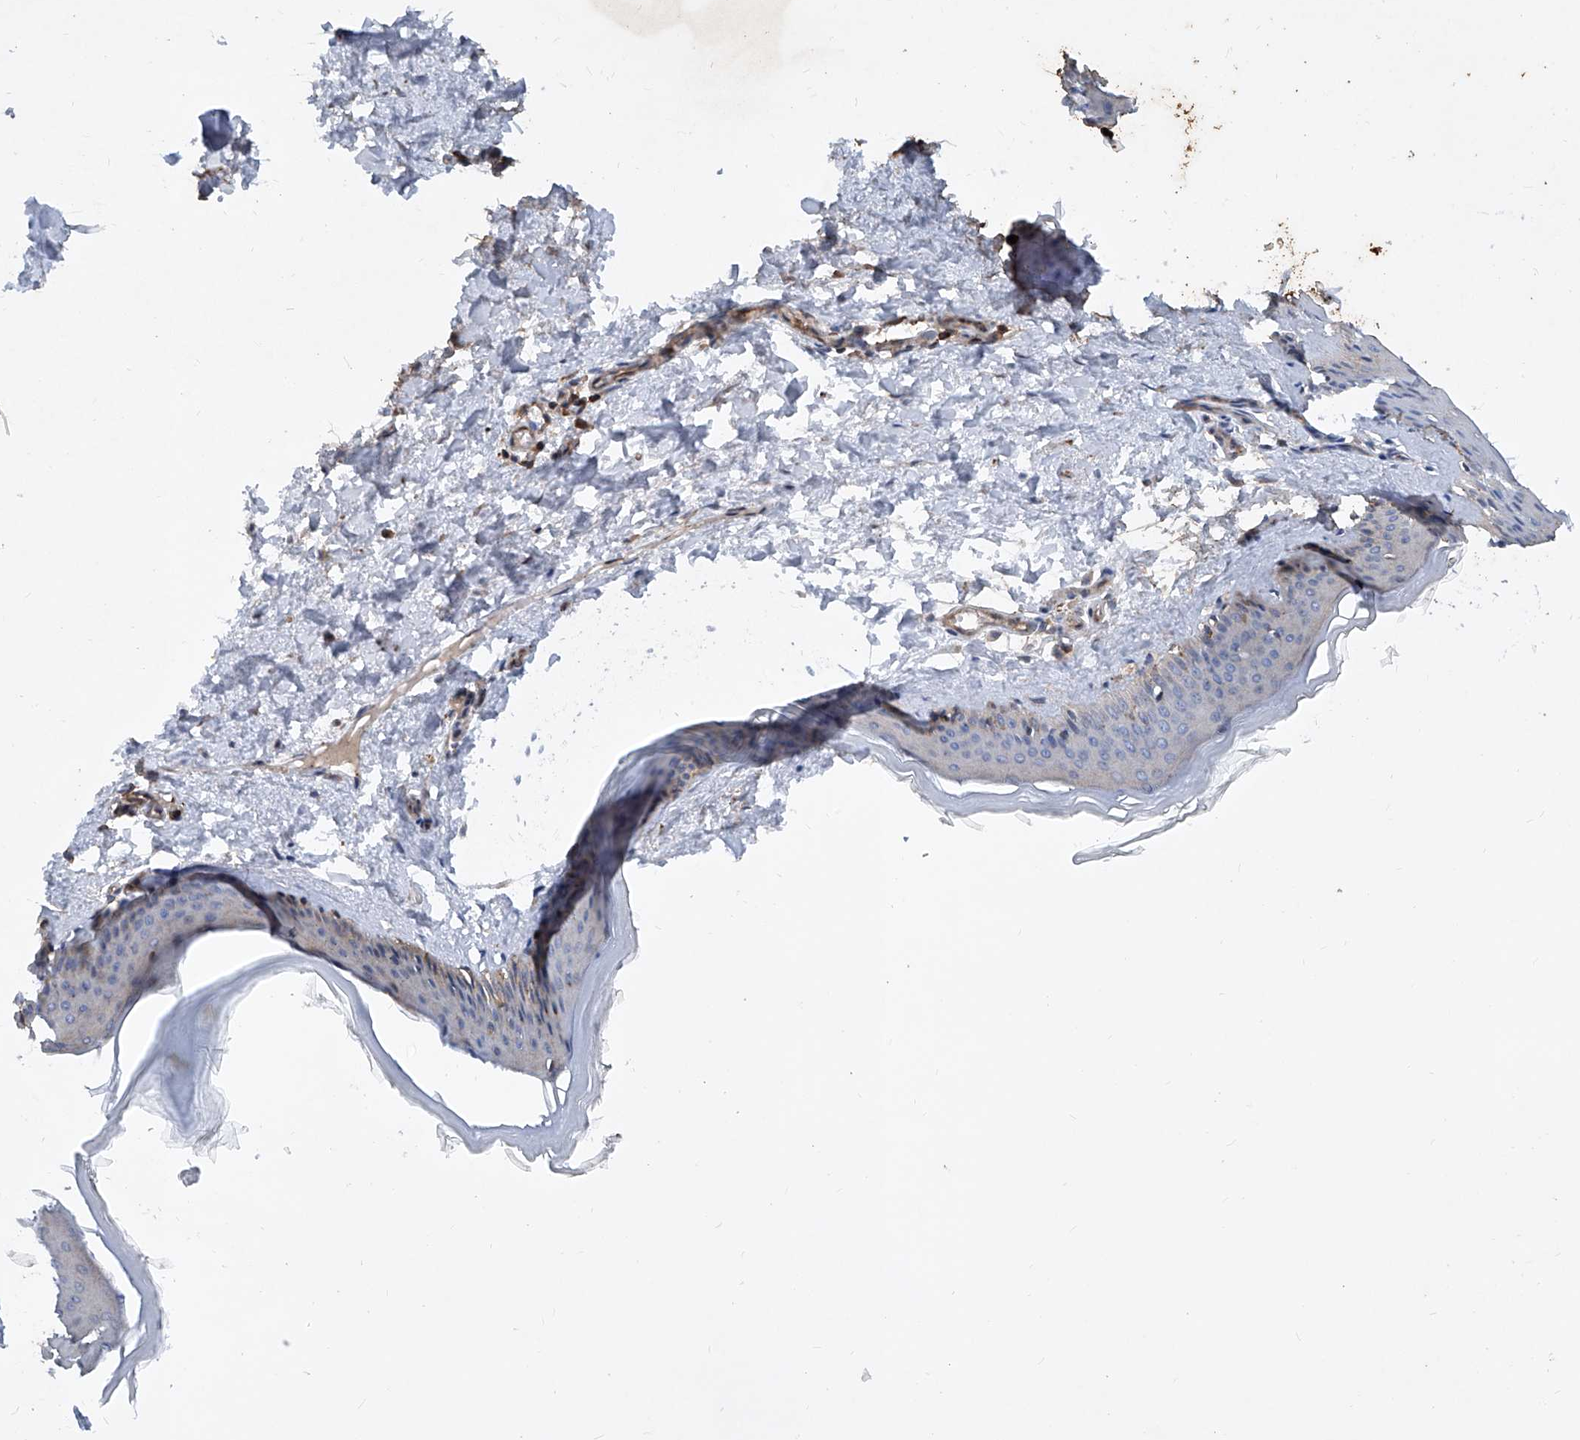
{"staining": {"intensity": "weak", "quantity": ">75%", "location": "cytoplasmic/membranous"}, "tissue": "skin", "cell_type": "Fibroblasts", "image_type": "normal", "snomed": [{"axis": "morphology", "description": "Normal tissue, NOS"}, {"axis": "topography", "description": "Skin"}], "caption": "A brown stain labels weak cytoplasmic/membranous positivity of a protein in fibroblasts of unremarkable human skin.", "gene": "NT5C3A", "patient": {"sex": "female", "age": 27}}